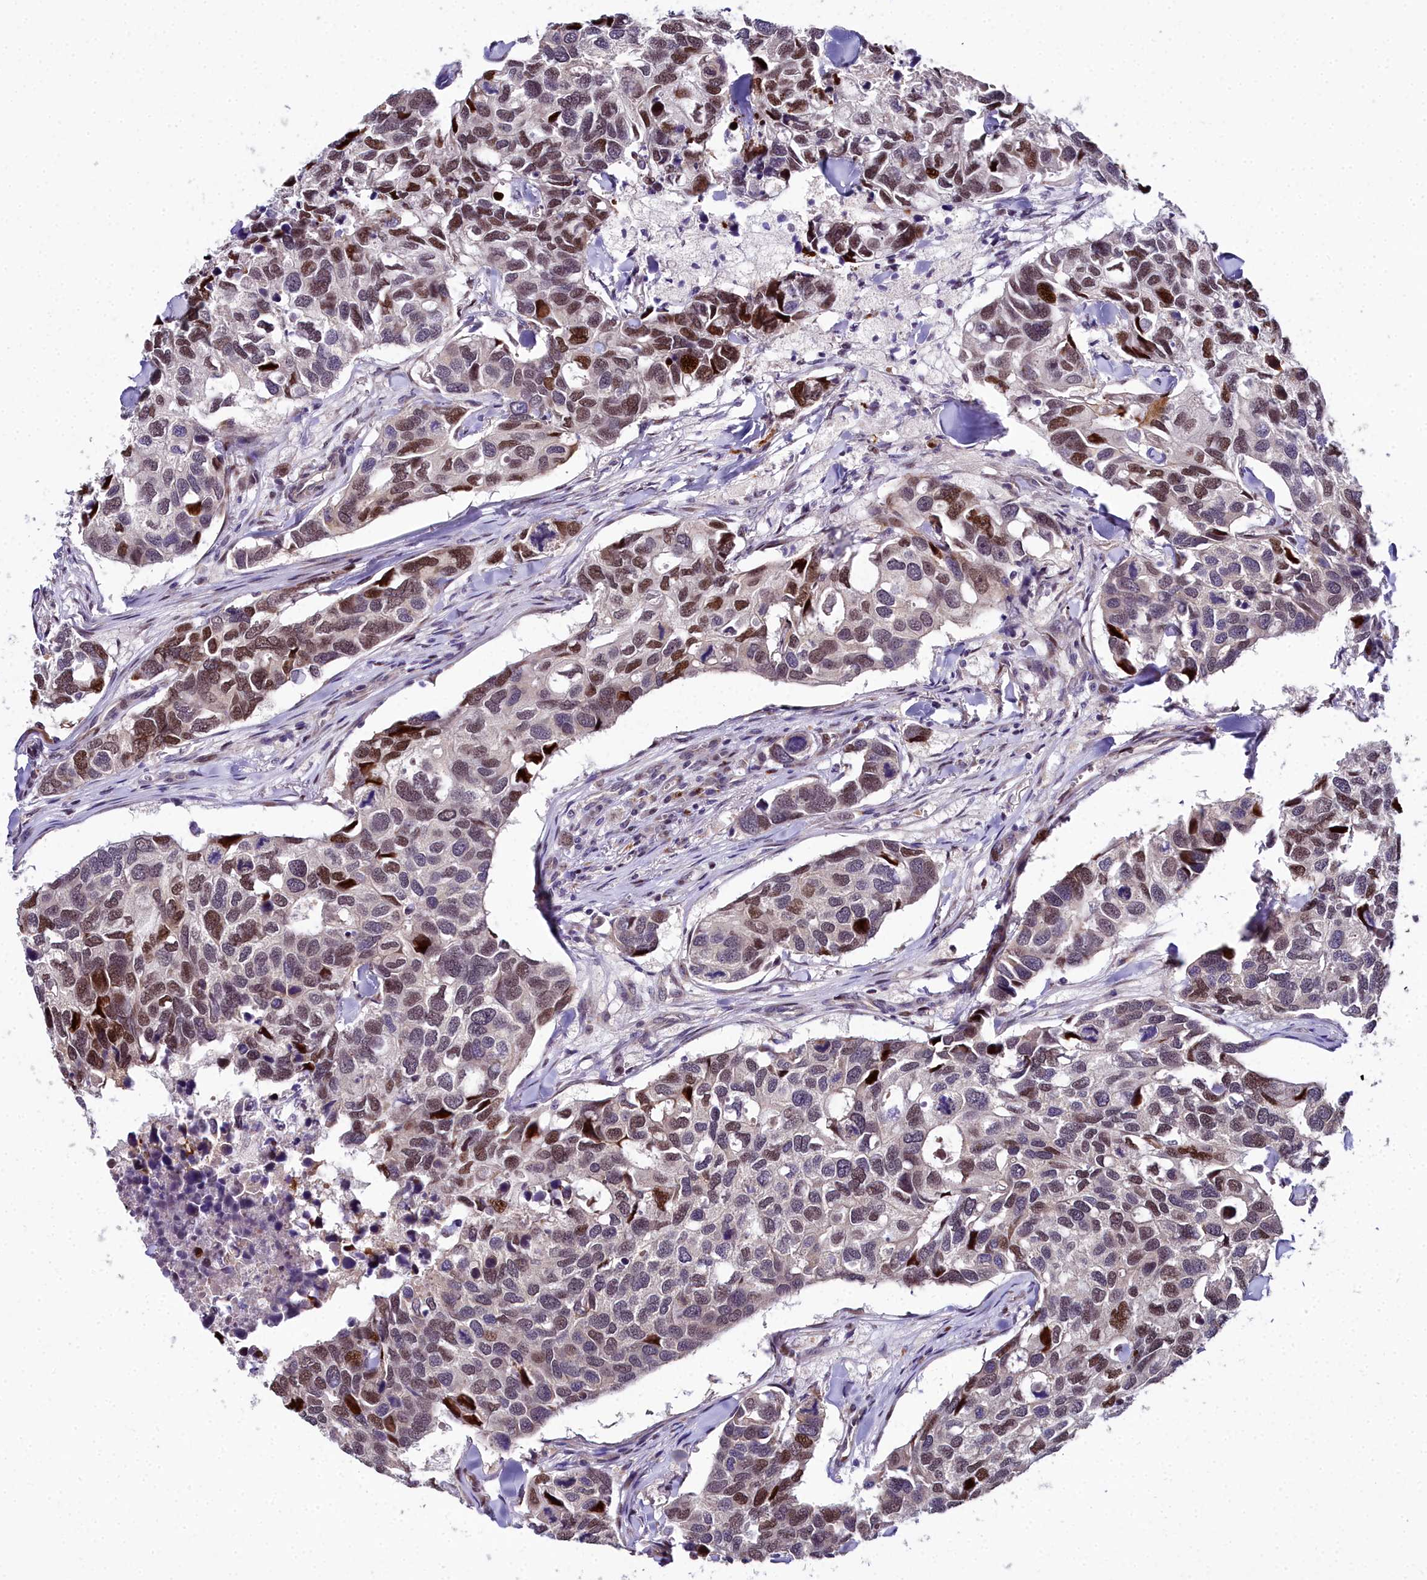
{"staining": {"intensity": "moderate", "quantity": ">75%", "location": "nuclear"}, "tissue": "breast cancer", "cell_type": "Tumor cells", "image_type": "cancer", "snomed": [{"axis": "morphology", "description": "Duct carcinoma"}, {"axis": "topography", "description": "Breast"}], "caption": "Brown immunohistochemical staining in human breast infiltrating ductal carcinoma exhibits moderate nuclear expression in about >75% of tumor cells.", "gene": "AP1M1", "patient": {"sex": "female", "age": 83}}